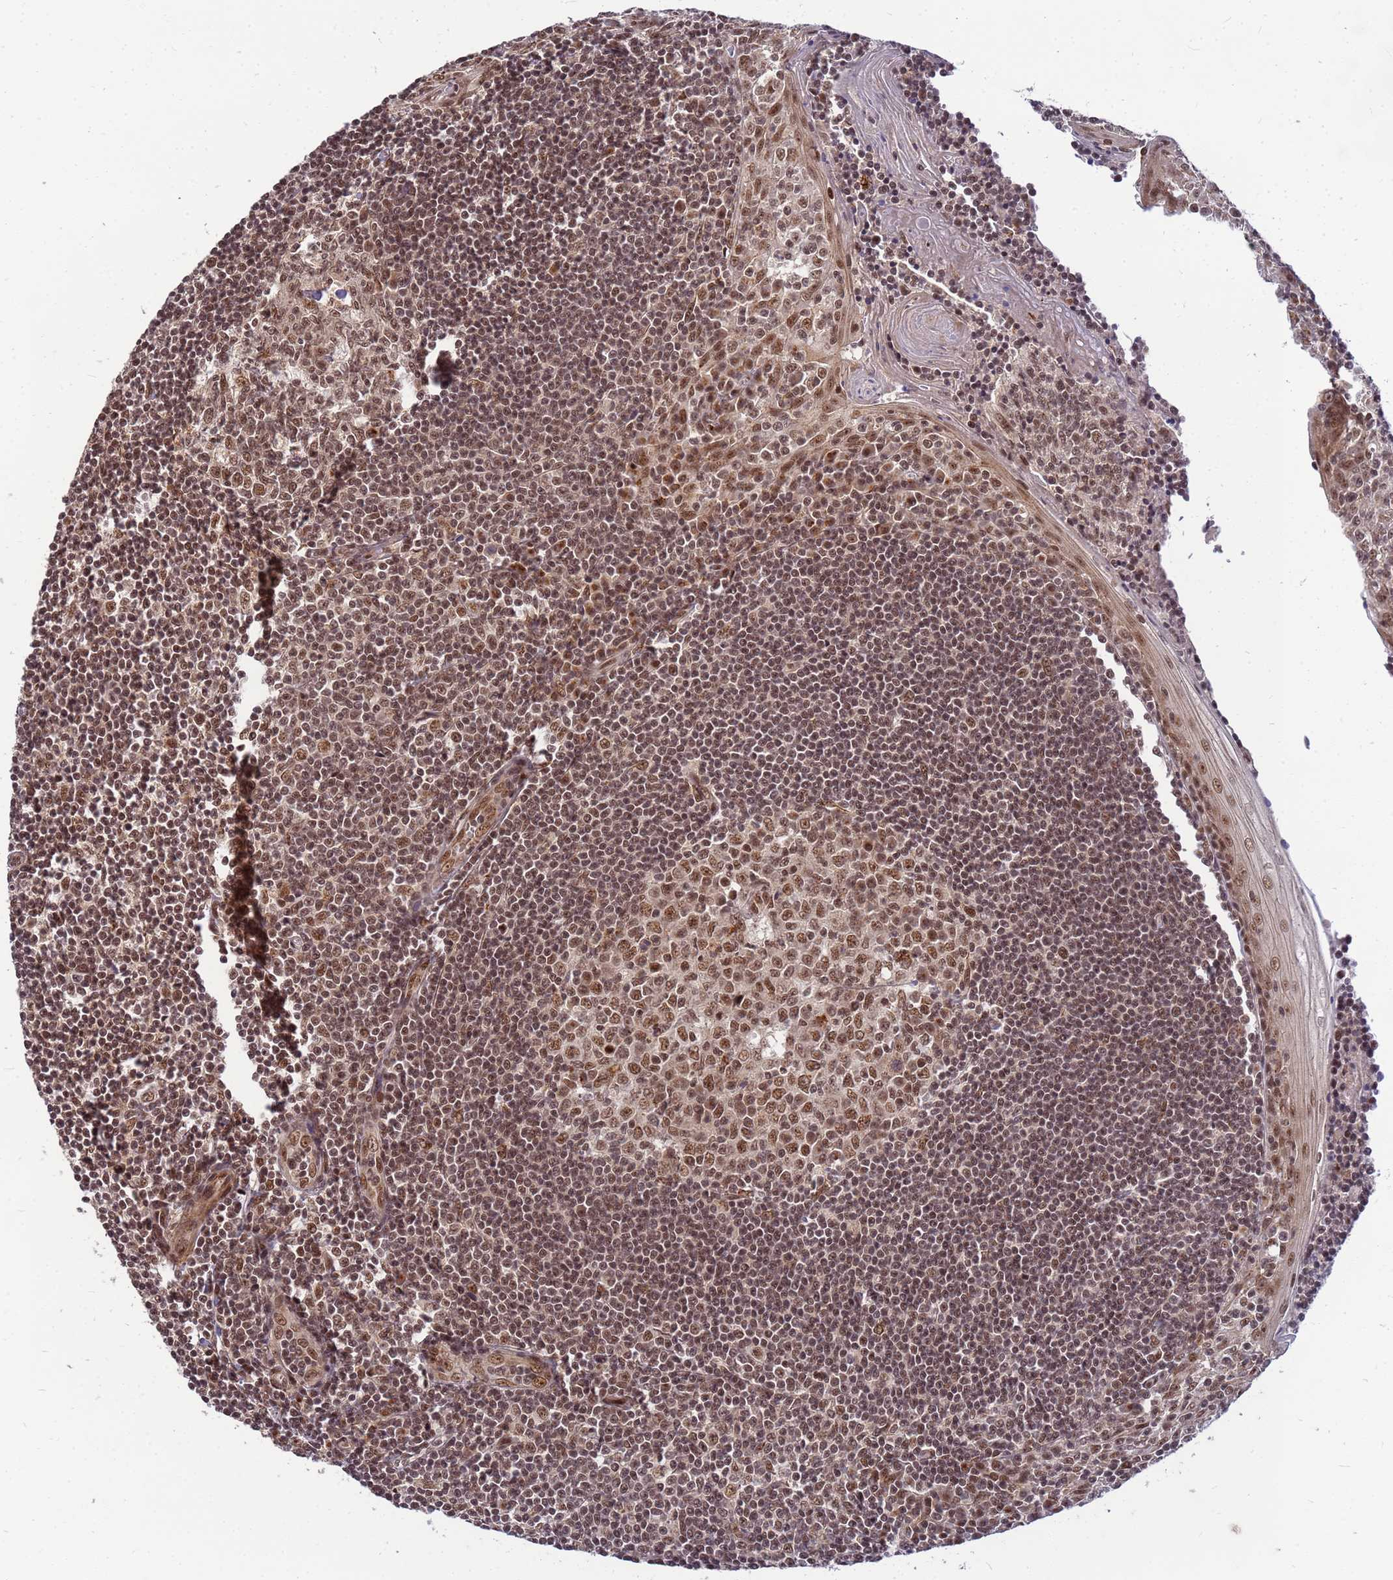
{"staining": {"intensity": "moderate", "quantity": ">75%", "location": "nuclear"}, "tissue": "tonsil", "cell_type": "Germinal center cells", "image_type": "normal", "snomed": [{"axis": "morphology", "description": "Normal tissue, NOS"}, {"axis": "topography", "description": "Tonsil"}], "caption": "Tonsil stained with IHC exhibits moderate nuclear expression in about >75% of germinal center cells. (DAB IHC, brown staining for protein, blue staining for nuclei).", "gene": "NCBP2", "patient": {"sex": "male", "age": 27}}